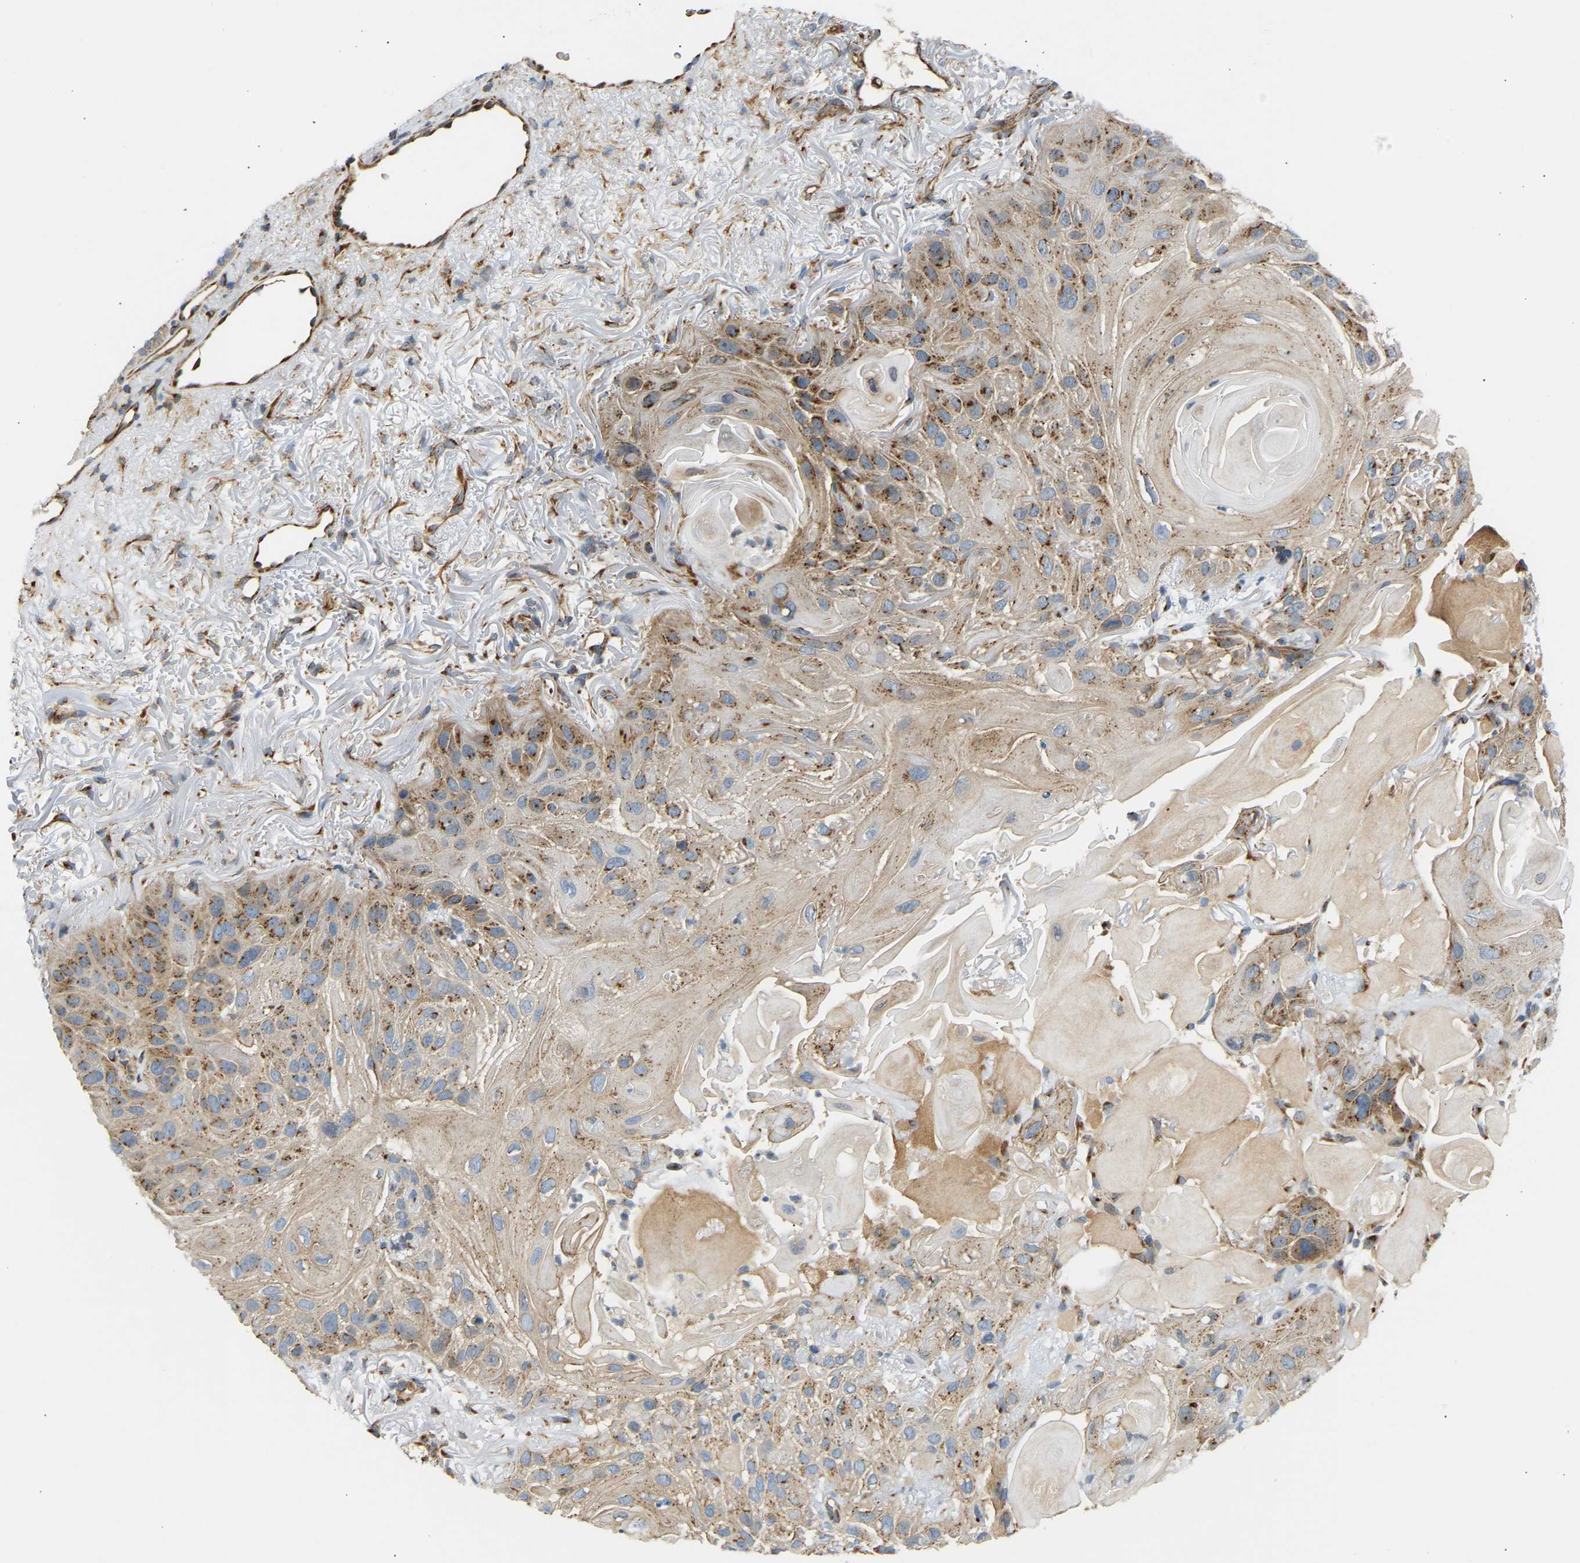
{"staining": {"intensity": "moderate", "quantity": ">75%", "location": "cytoplasmic/membranous"}, "tissue": "skin cancer", "cell_type": "Tumor cells", "image_type": "cancer", "snomed": [{"axis": "morphology", "description": "Squamous cell carcinoma, NOS"}, {"axis": "topography", "description": "Skin"}], "caption": "A photomicrograph of human skin squamous cell carcinoma stained for a protein displays moderate cytoplasmic/membranous brown staining in tumor cells.", "gene": "YIPF2", "patient": {"sex": "female", "age": 77}}